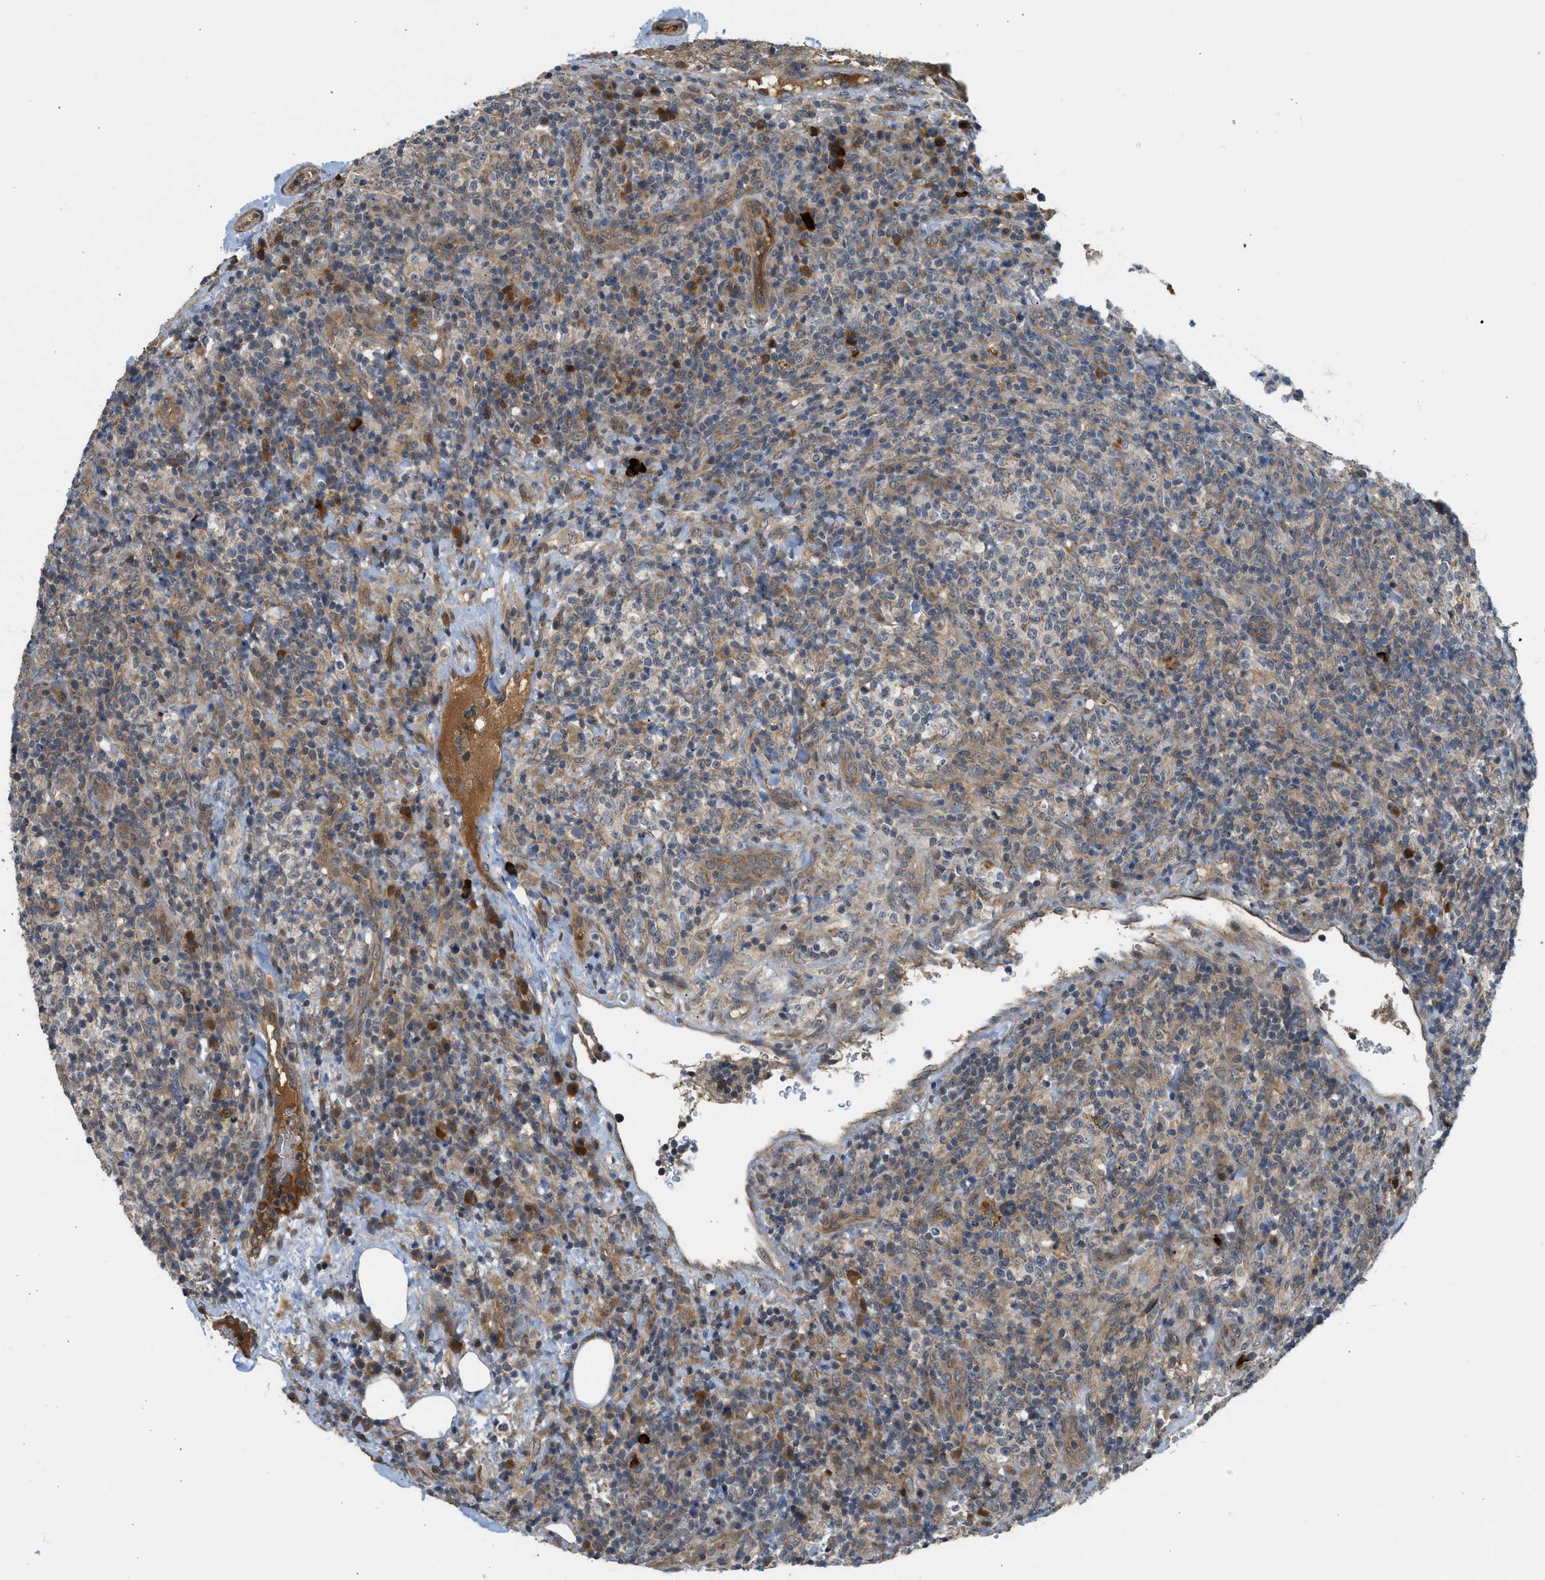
{"staining": {"intensity": "weak", "quantity": "25%-75%", "location": "cytoplasmic/membranous"}, "tissue": "lymphoma", "cell_type": "Tumor cells", "image_type": "cancer", "snomed": [{"axis": "morphology", "description": "Malignant lymphoma, non-Hodgkin's type, High grade"}, {"axis": "topography", "description": "Lymph node"}], "caption": "Protein staining by immunohistochemistry demonstrates weak cytoplasmic/membranous expression in approximately 25%-75% of tumor cells in high-grade malignant lymphoma, non-Hodgkin's type.", "gene": "ADCY8", "patient": {"sex": "female", "age": 76}}